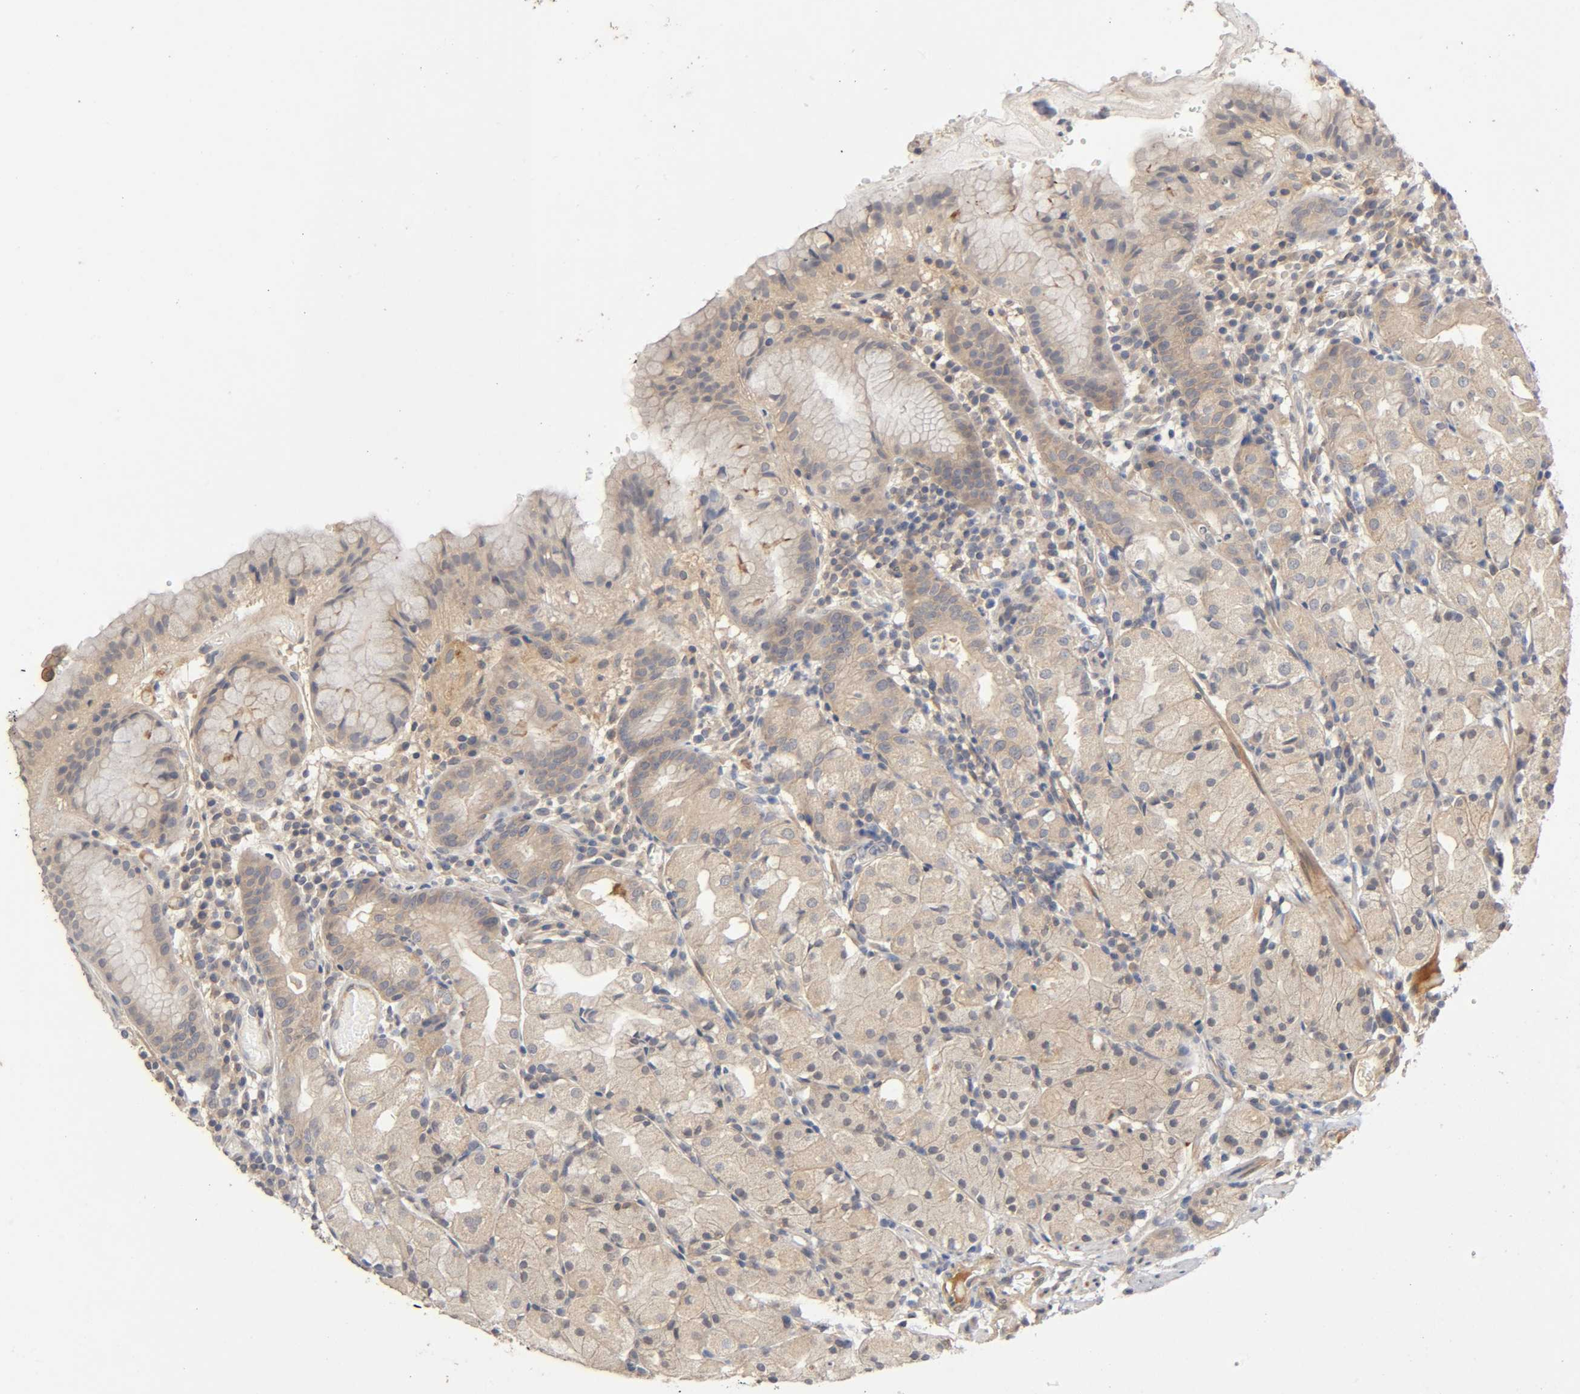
{"staining": {"intensity": "moderate", "quantity": ">75%", "location": "cytoplasmic/membranous"}, "tissue": "stomach", "cell_type": "Glandular cells", "image_type": "normal", "snomed": [{"axis": "morphology", "description": "Normal tissue, NOS"}, {"axis": "topography", "description": "Stomach"}, {"axis": "topography", "description": "Stomach, lower"}], "caption": "This image shows normal stomach stained with IHC to label a protein in brown. The cytoplasmic/membranous of glandular cells show moderate positivity for the protein. Nuclei are counter-stained blue.", "gene": "CPB2", "patient": {"sex": "female", "age": 75}}